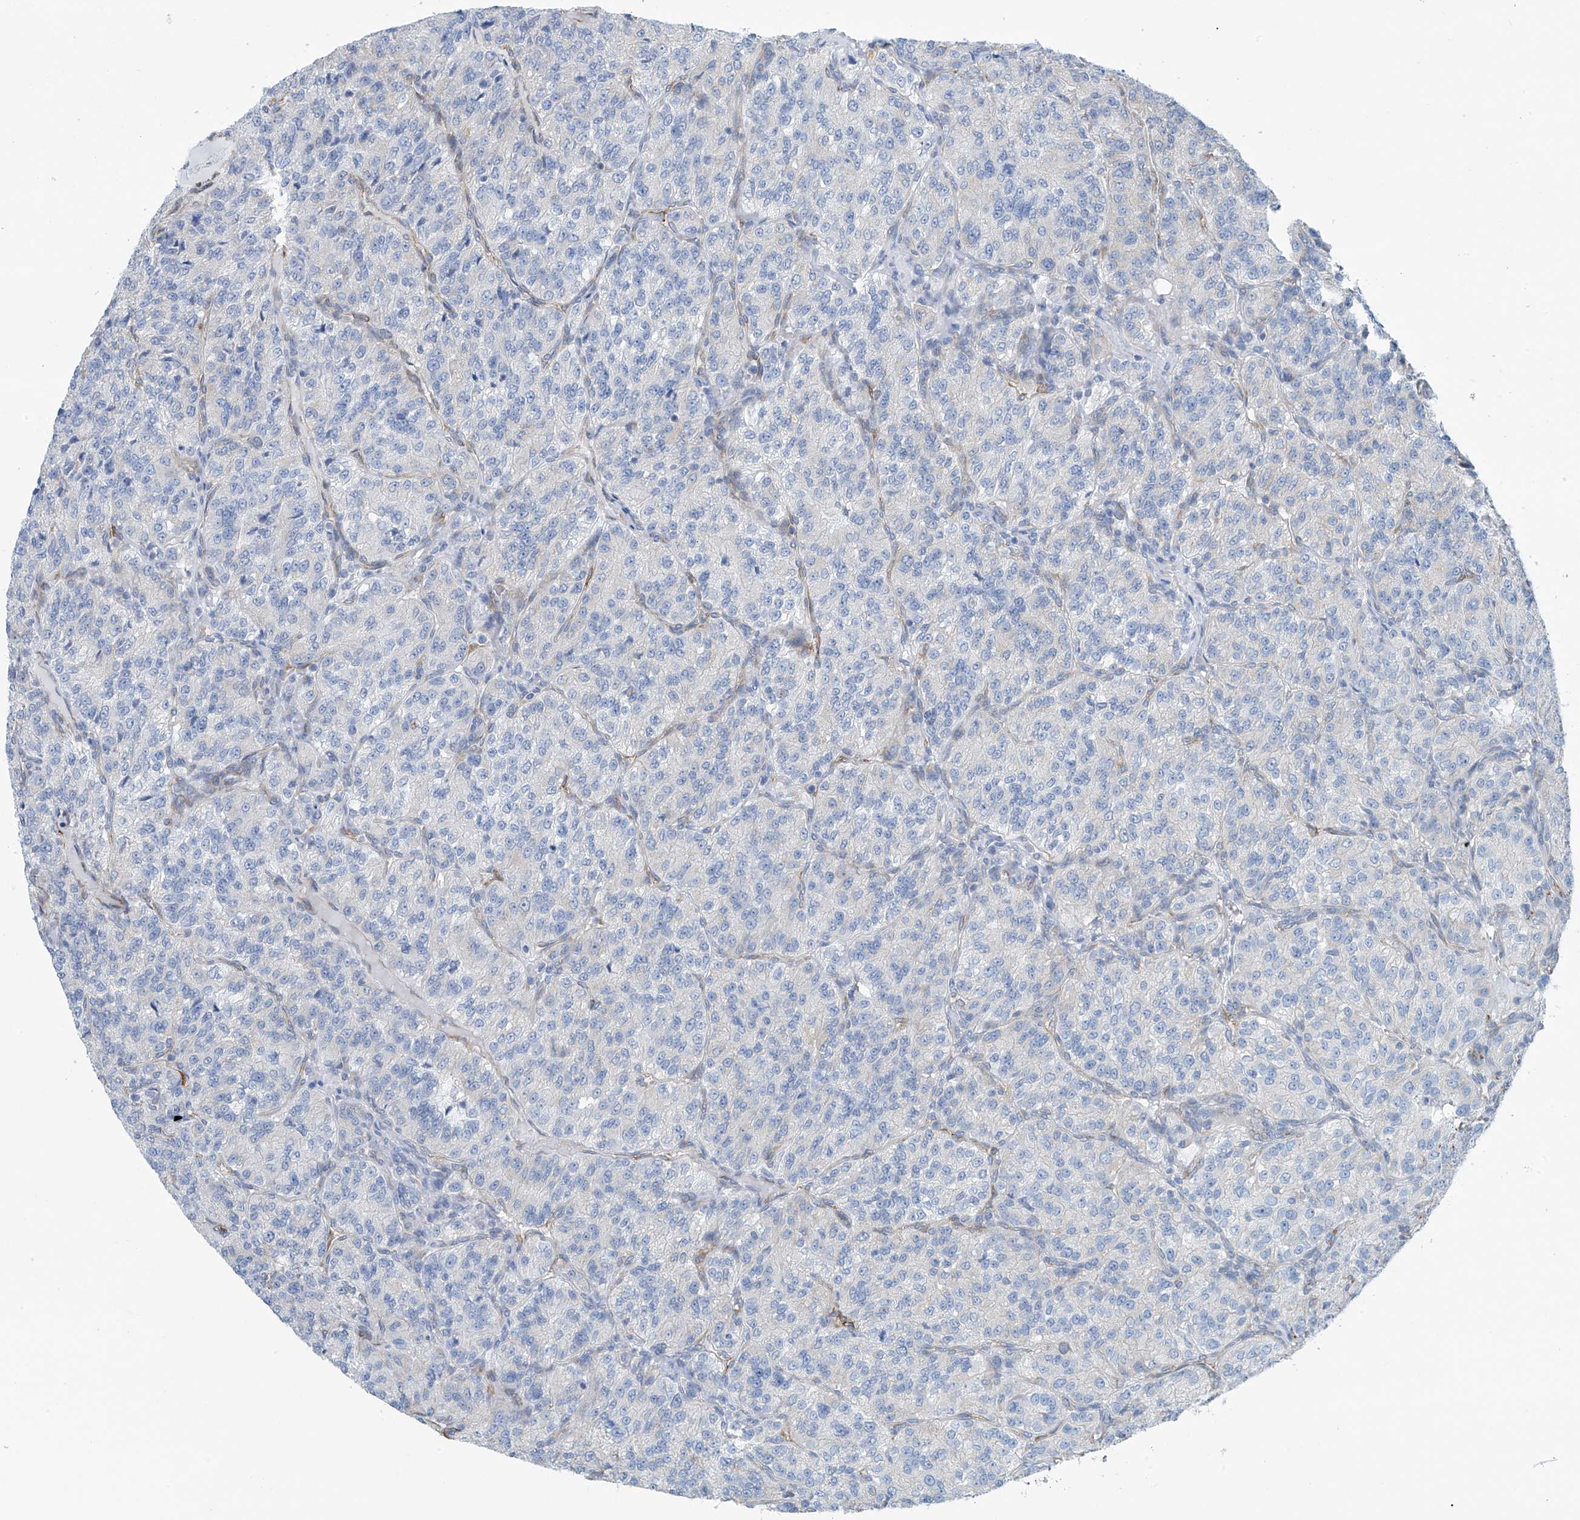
{"staining": {"intensity": "negative", "quantity": "none", "location": "none"}, "tissue": "renal cancer", "cell_type": "Tumor cells", "image_type": "cancer", "snomed": [{"axis": "morphology", "description": "Adenocarcinoma, NOS"}, {"axis": "topography", "description": "Kidney"}], "caption": "Immunohistochemistry (IHC) of renal cancer displays no expression in tumor cells.", "gene": "RCN2", "patient": {"sex": "female", "age": 63}}